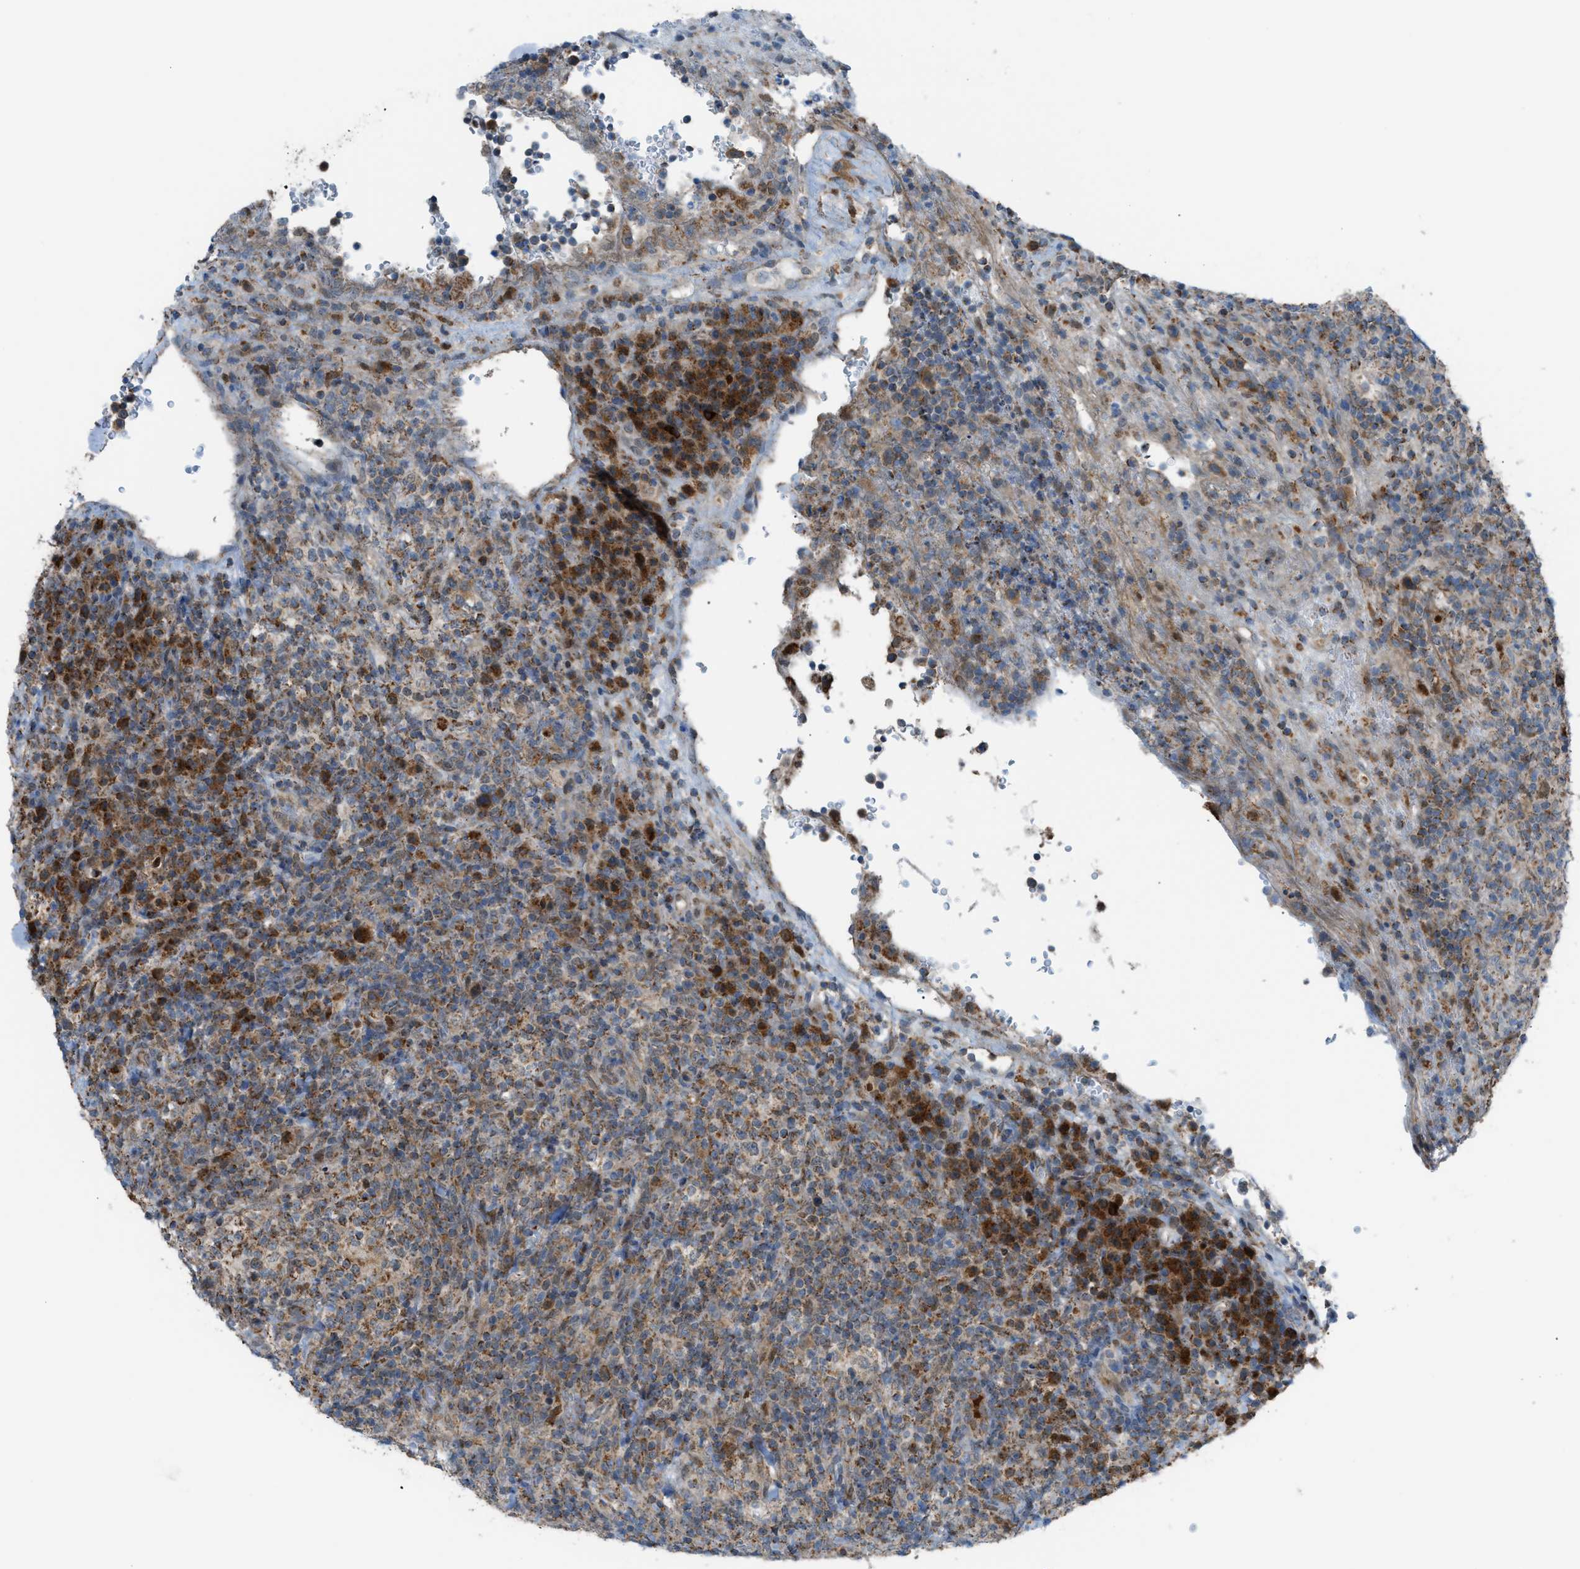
{"staining": {"intensity": "moderate", "quantity": ">75%", "location": "cytoplasmic/membranous"}, "tissue": "lymphoma", "cell_type": "Tumor cells", "image_type": "cancer", "snomed": [{"axis": "morphology", "description": "Malignant lymphoma, non-Hodgkin's type, High grade"}, {"axis": "topography", "description": "Lymph node"}], "caption": "High-power microscopy captured an immunohistochemistry (IHC) image of malignant lymphoma, non-Hodgkin's type (high-grade), revealing moderate cytoplasmic/membranous expression in about >75% of tumor cells. (Stains: DAB (3,3'-diaminobenzidine) in brown, nuclei in blue, Microscopy: brightfield microscopy at high magnification).", "gene": "SRM", "patient": {"sex": "female", "age": 76}}